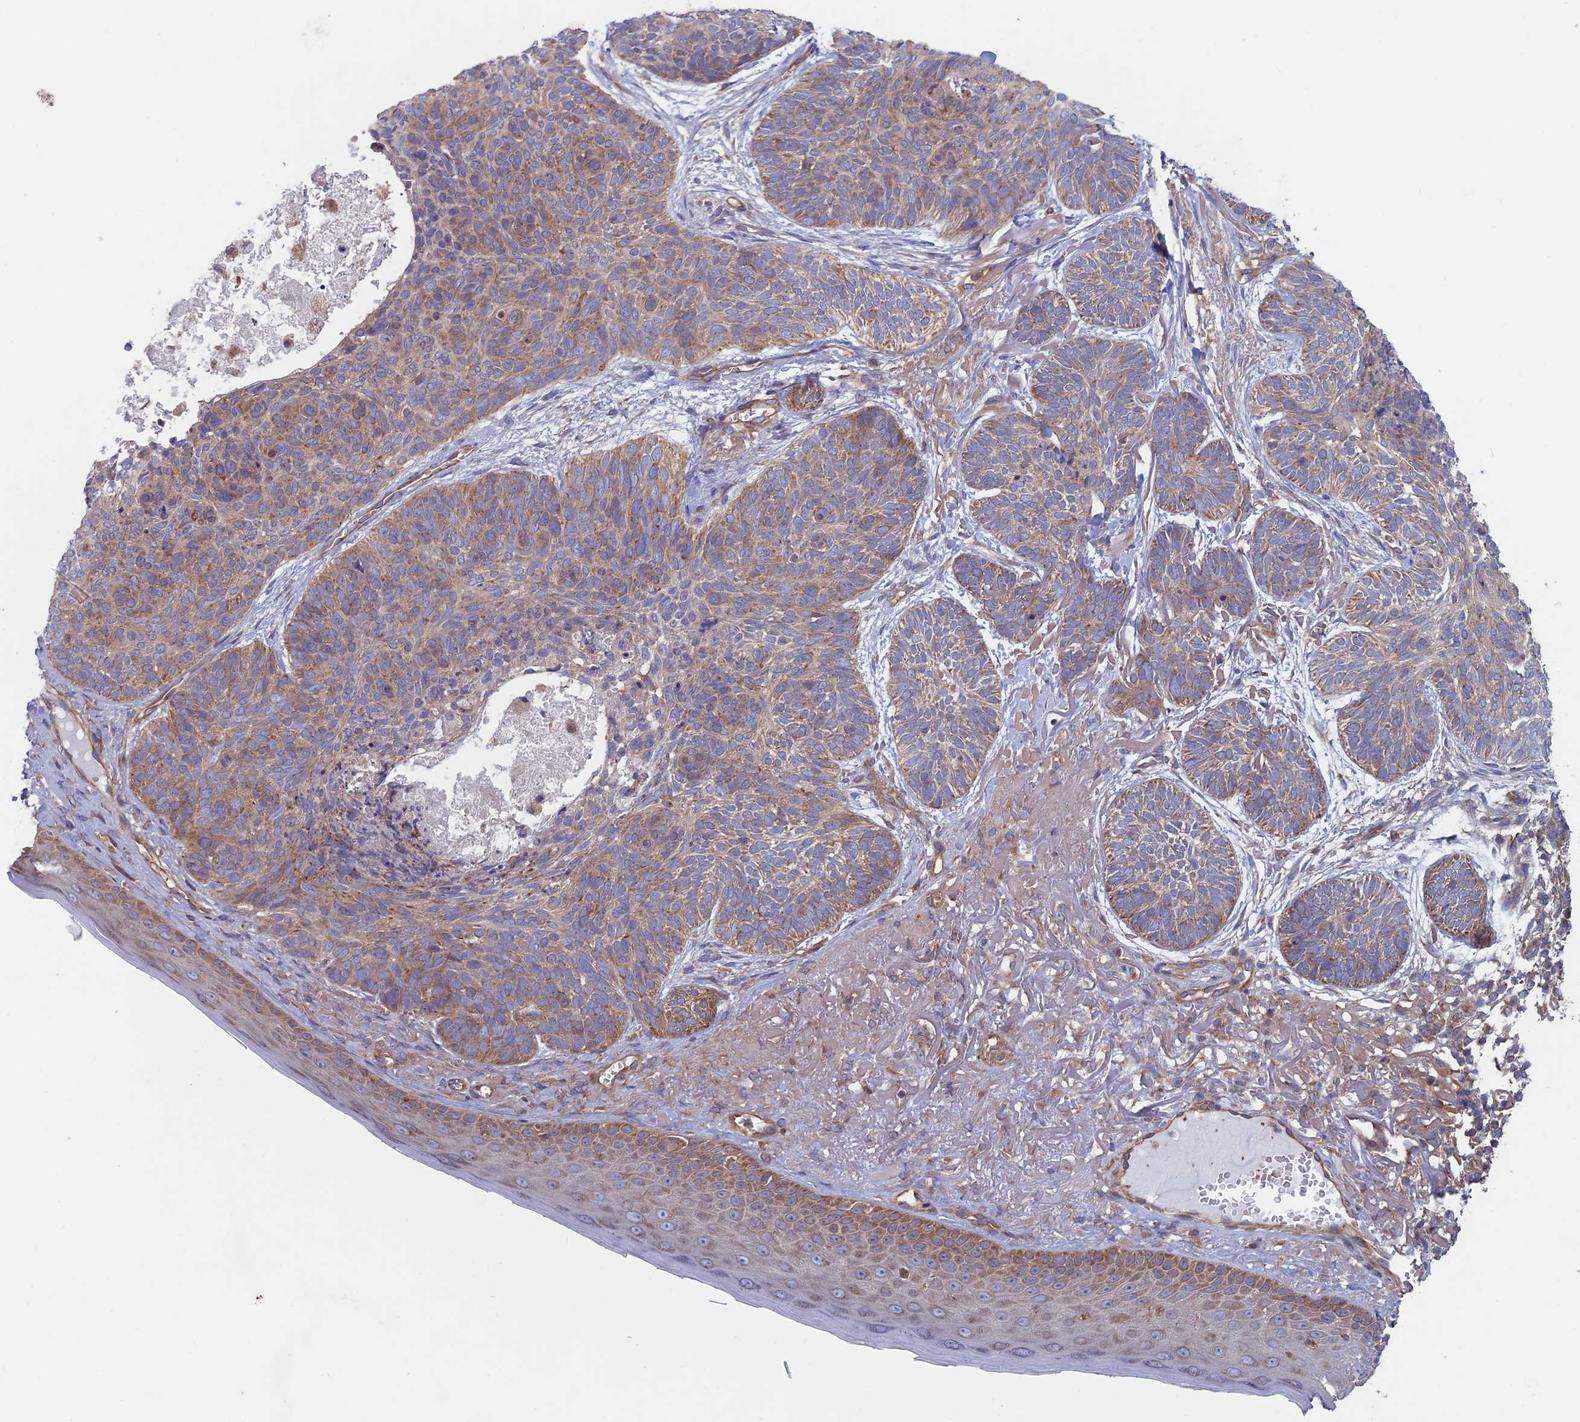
{"staining": {"intensity": "moderate", "quantity": ">75%", "location": "cytoplasmic/membranous"}, "tissue": "skin cancer", "cell_type": "Tumor cells", "image_type": "cancer", "snomed": [{"axis": "morphology", "description": "Normal tissue, NOS"}, {"axis": "morphology", "description": "Basal cell carcinoma"}, {"axis": "topography", "description": "Skin"}], "caption": "Immunohistochemistry (DAB) staining of human skin cancer displays moderate cytoplasmic/membranous protein expression in approximately >75% of tumor cells. The protein is stained brown, and the nuclei are stained in blue (DAB IHC with brightfield microscopy, high magnification).", "gene": "DNM1L", "patient": {"sex": "male", "age": 66}}